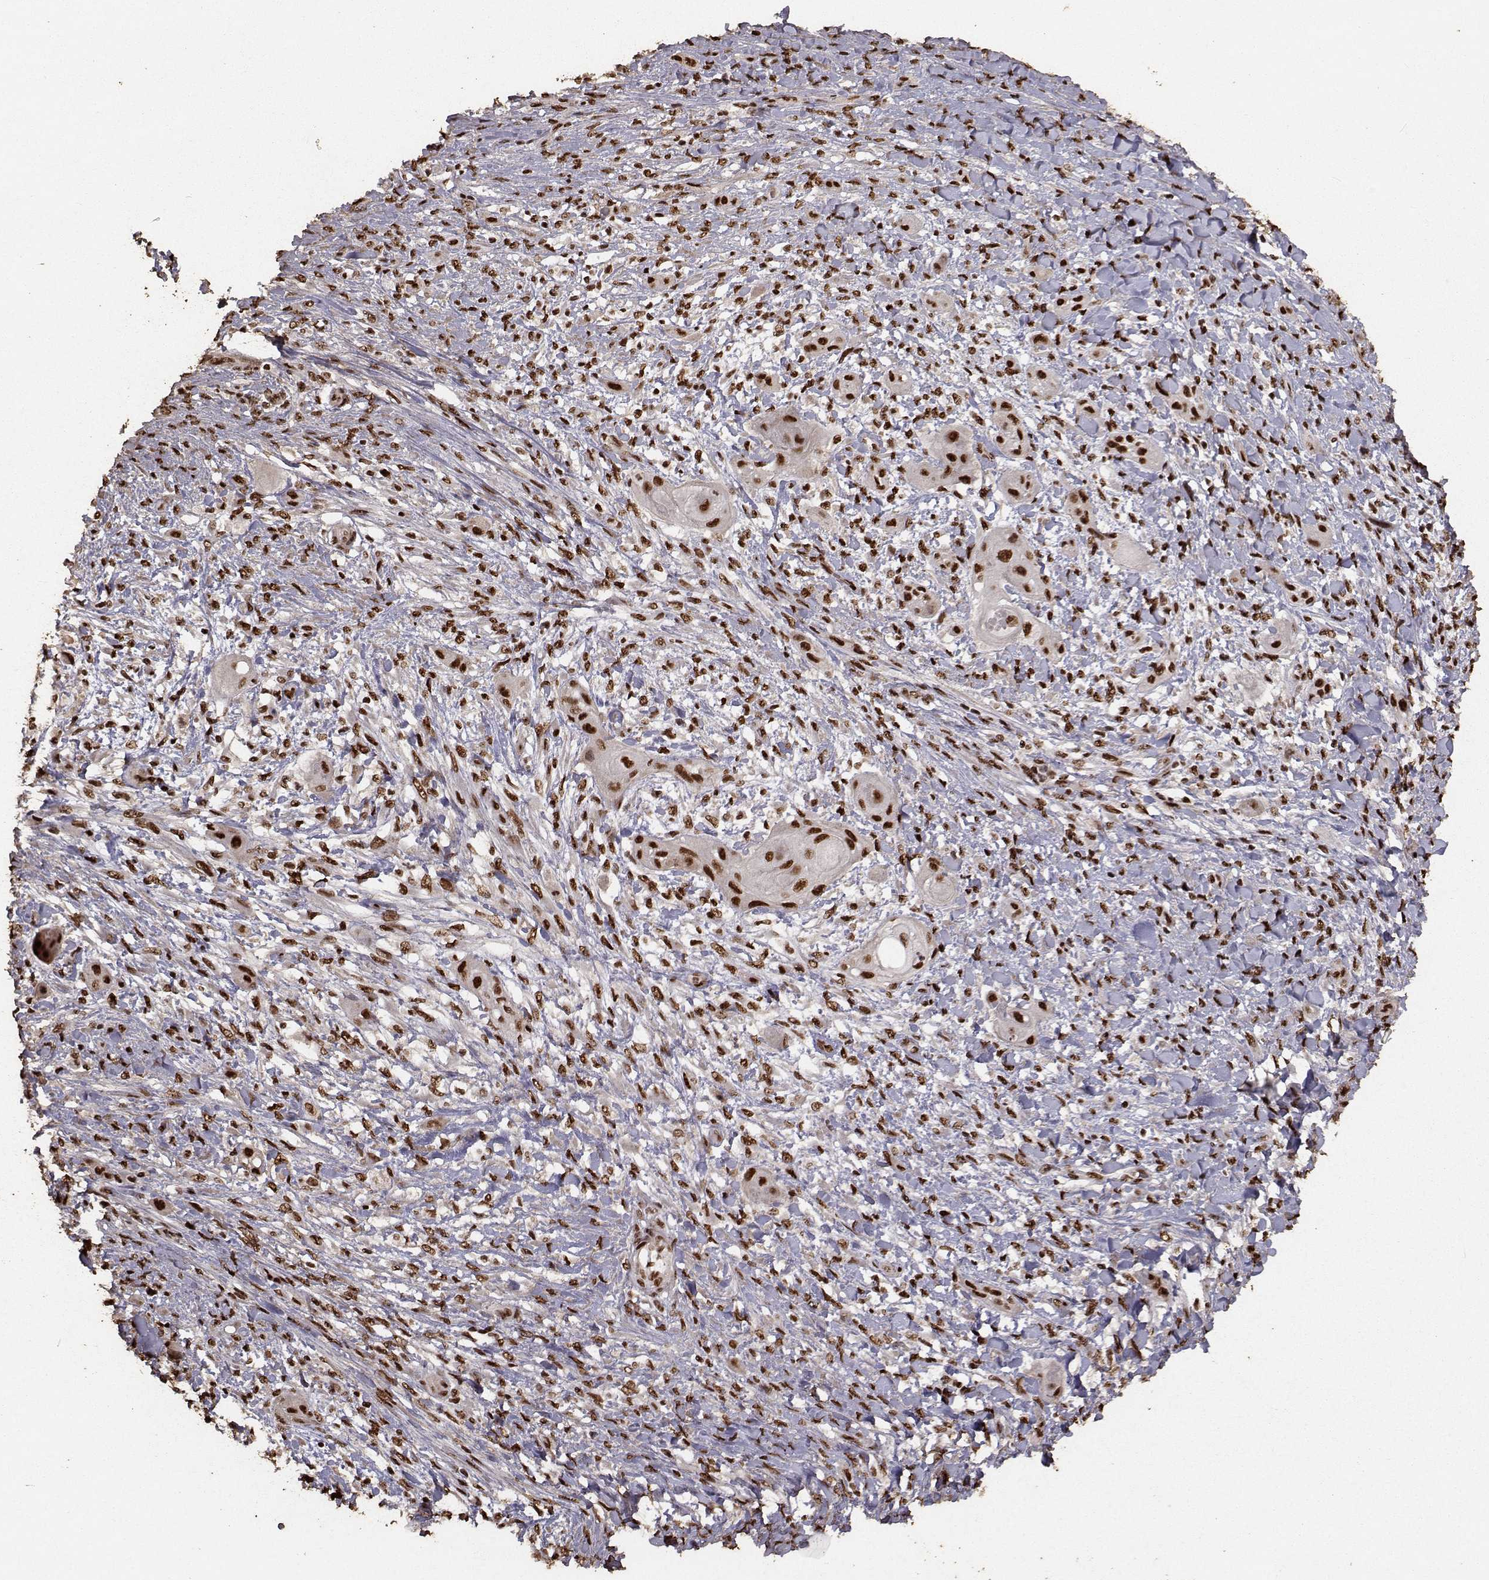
{"staining": {"intensity": "strong", "quantity": ">75%", "location": "nuclear"}, "tissue": "skin cancer", "cell_type": "Tumor cells", "image_type": "cancer", "snomed": [{"axis": "morphology", "description": "Squamous cell carcinoma, NOS"}, {"axis": "topography", "description": "Skin"}], "caption": "Tumor cells reveal high levels of strong nuclear staining in about >75% of cells in squamous cell carcinoma (skin). The protein is shown in brown color, while the nuclei are stained blue.", "gene": "SF1", "patient": {"sex": "male", "age": 62}}